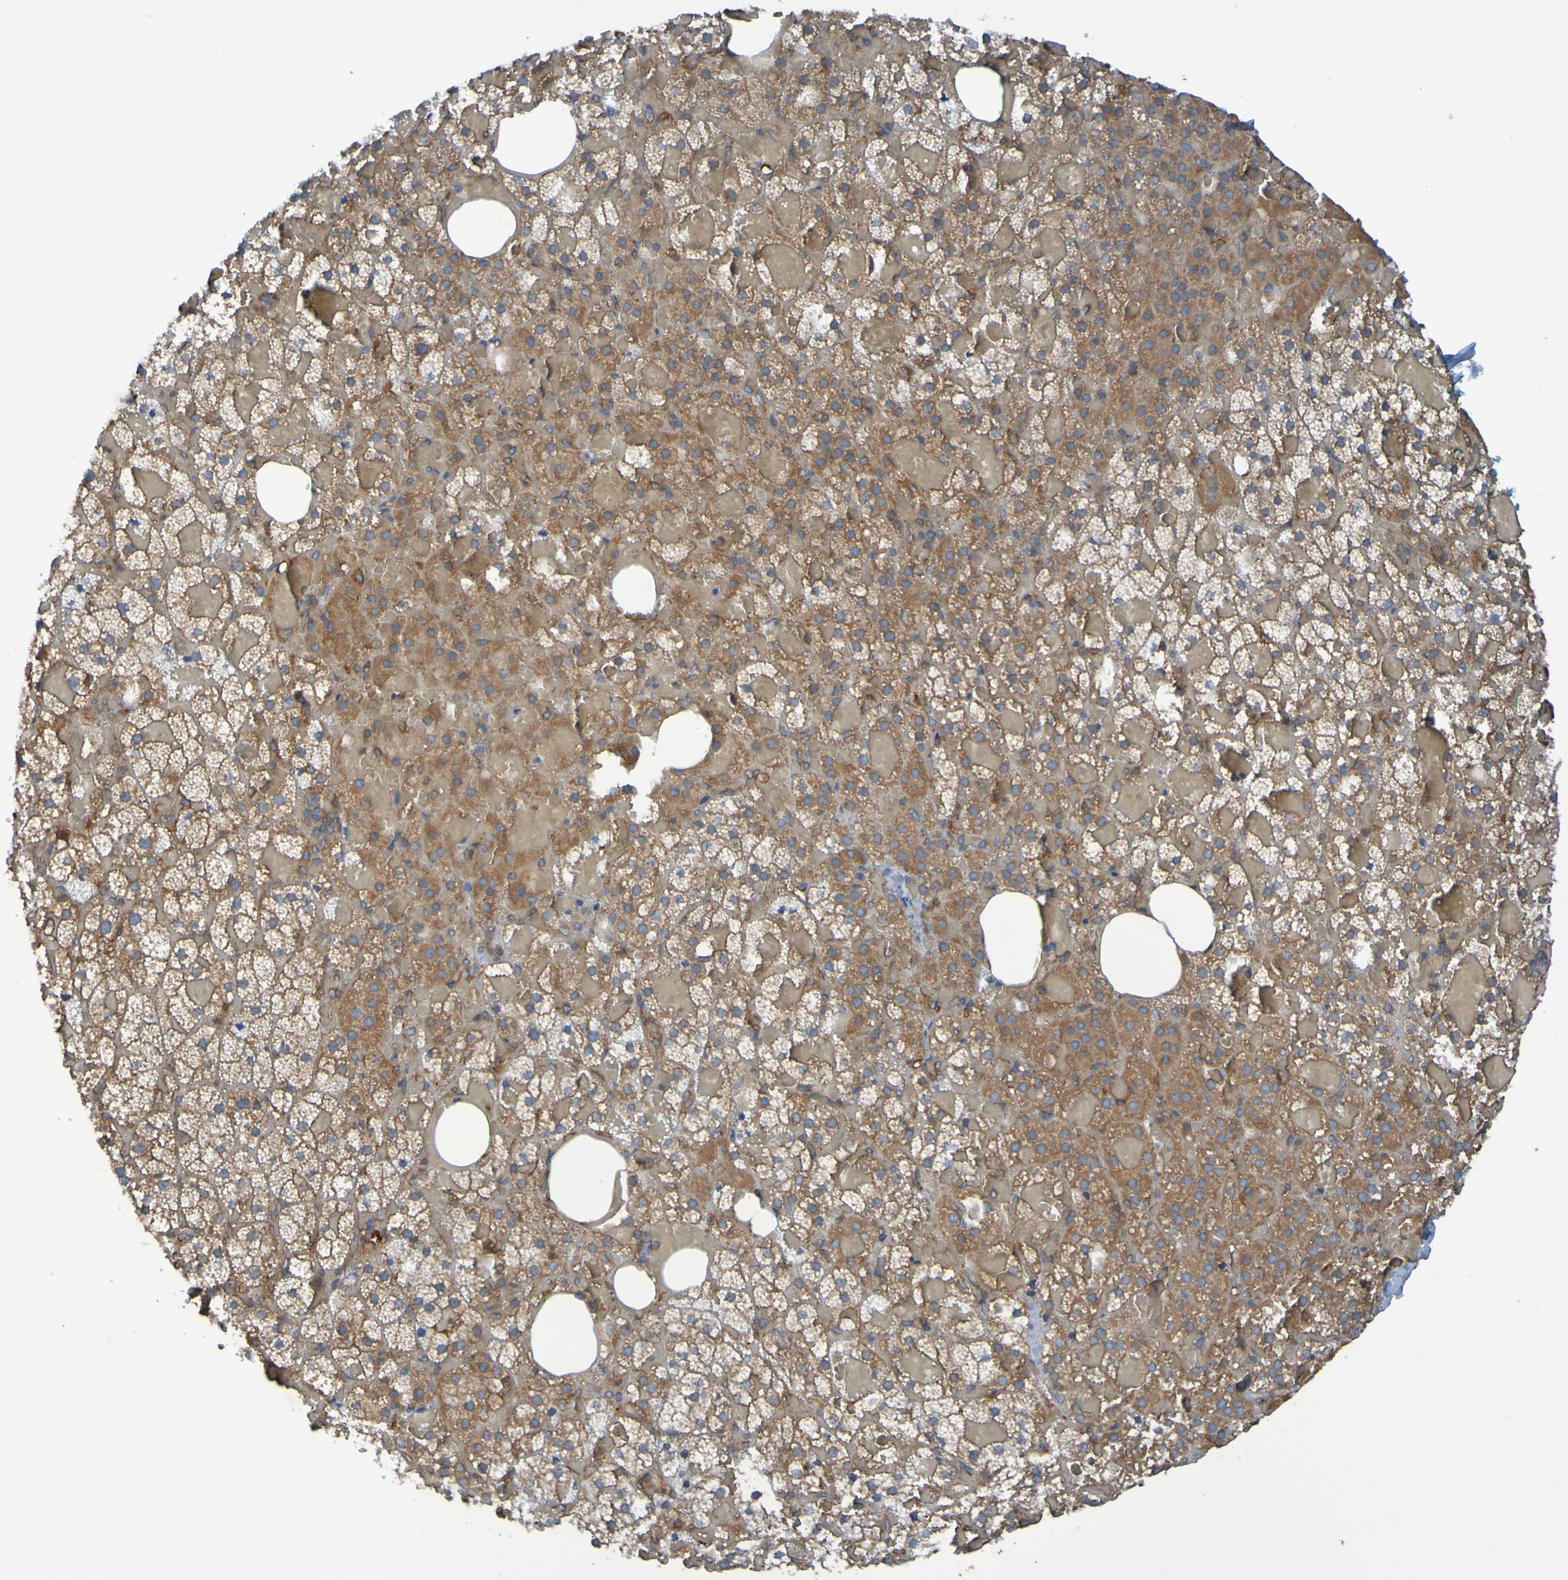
{"staining": {"intensity": "moderate", "quantity": ">75%", "location": "cytoplasmic/membranous"}, "tissue": "adrenal gland", "cell_type": "Glandular cells", "image_type": "normal", "snomed": [{"axis": "morphology", "description": "Normal tissue, NOS"}, {"axis": "topography", "description": "Adrenal gland"}], "caption": "Human adrenal gland stained with a brown dye shows moderate cytoplasmic/membranous positive positivity in approximately >75% of glandular cells.", "gene": "DNAJC4", "patient": {"sex": "female", "age": 59}}